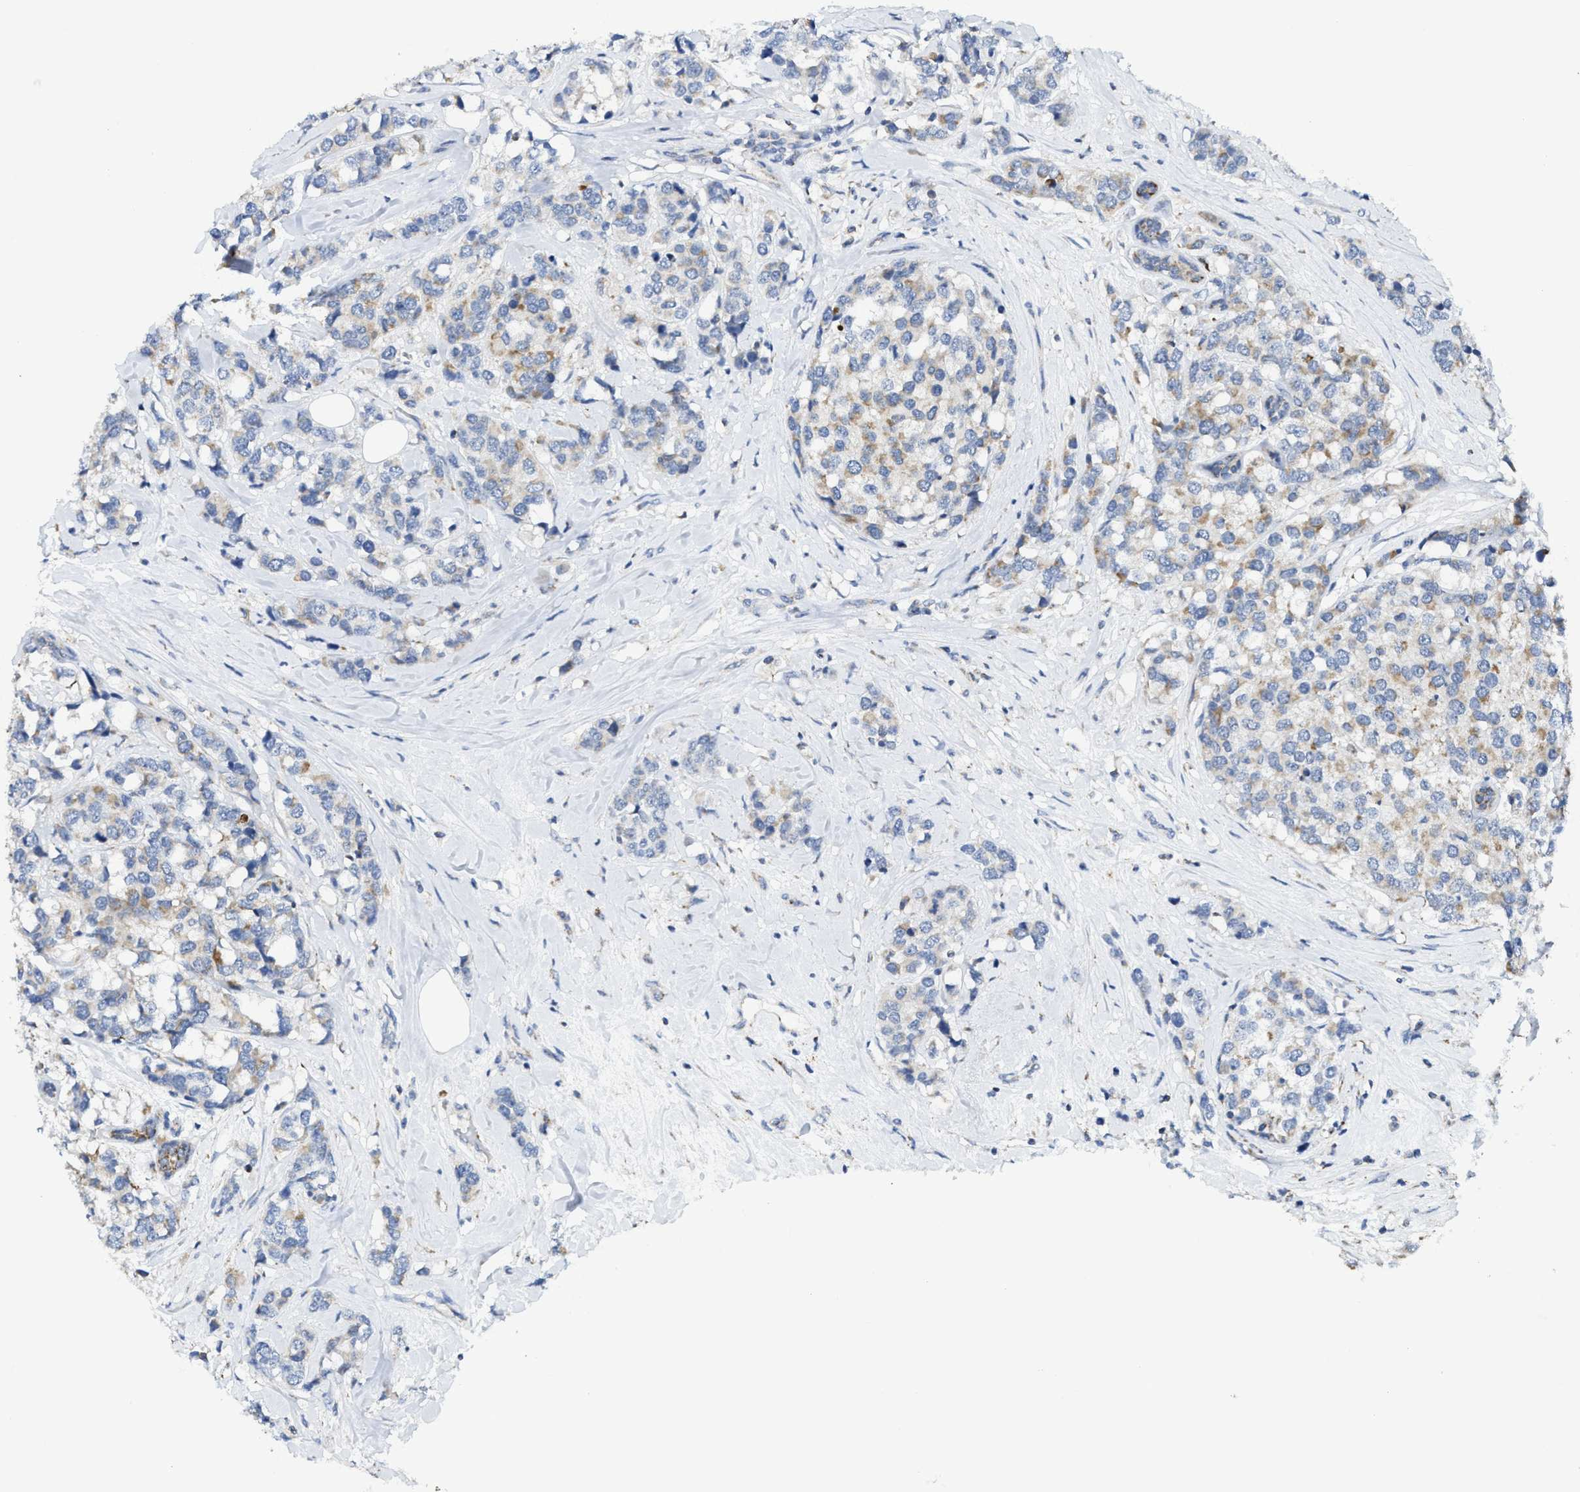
{"staining": {"intensity": "weak", "quantity": "25%-75%", "location": "cytoplasmic/membranous"}, "tissue": "breast cancer", "cell_type": "Tumor cells", "image_type": "cancer", "snomed": [{"axis": "morphology", "description": "Lobular carcinoma"}, {"axis": "topography", "description": "Breast"}], "caption": "The histopathology image shows staining of breast cancer (lobular carcinoma), revealing weak cytoplasmic/membranous protein positivity (brown color) within tumor cells. The protein is shown in brown color, while the nuclei are stained blue.", "gene": "GATD3", "patient": {"sex": "female", "age": 59}}